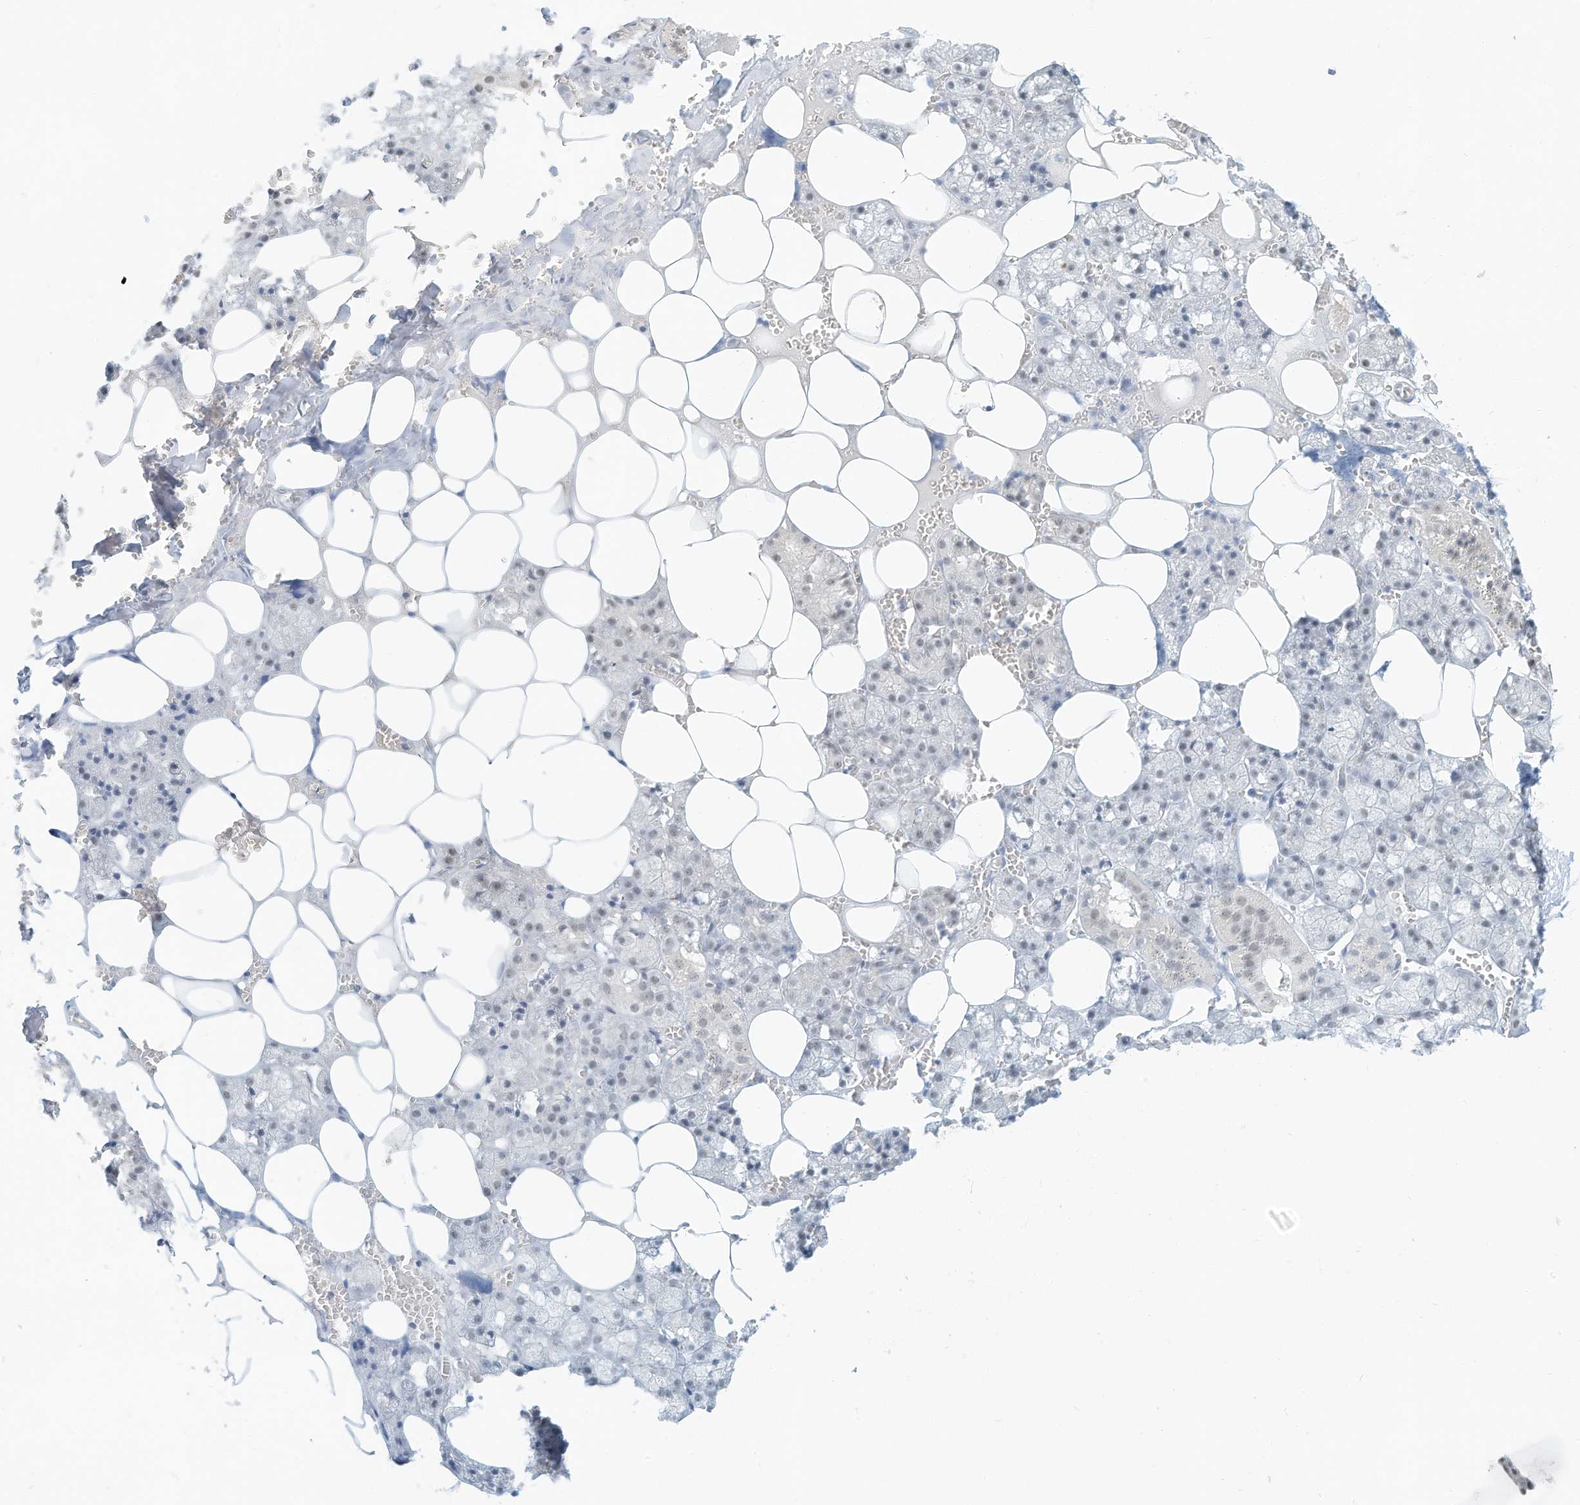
{"staining": {"intensity": "negative", "quantity": "none", "location": "none"}, "tissue": "salivary gland", "cell_type": "Glandular cells", "image_type": "normal", "snomed": [{"axis": "morphology", "description": "Normal tissue, NOS"}, {"axis": "topography", "description": "Salivary gland"}], "caption": "Salivary gland stained for a protein using immunohistochemistry shows no staining glandular cells.", "gene": "PGC", "patient": {"sex": "male", "age": 62}}